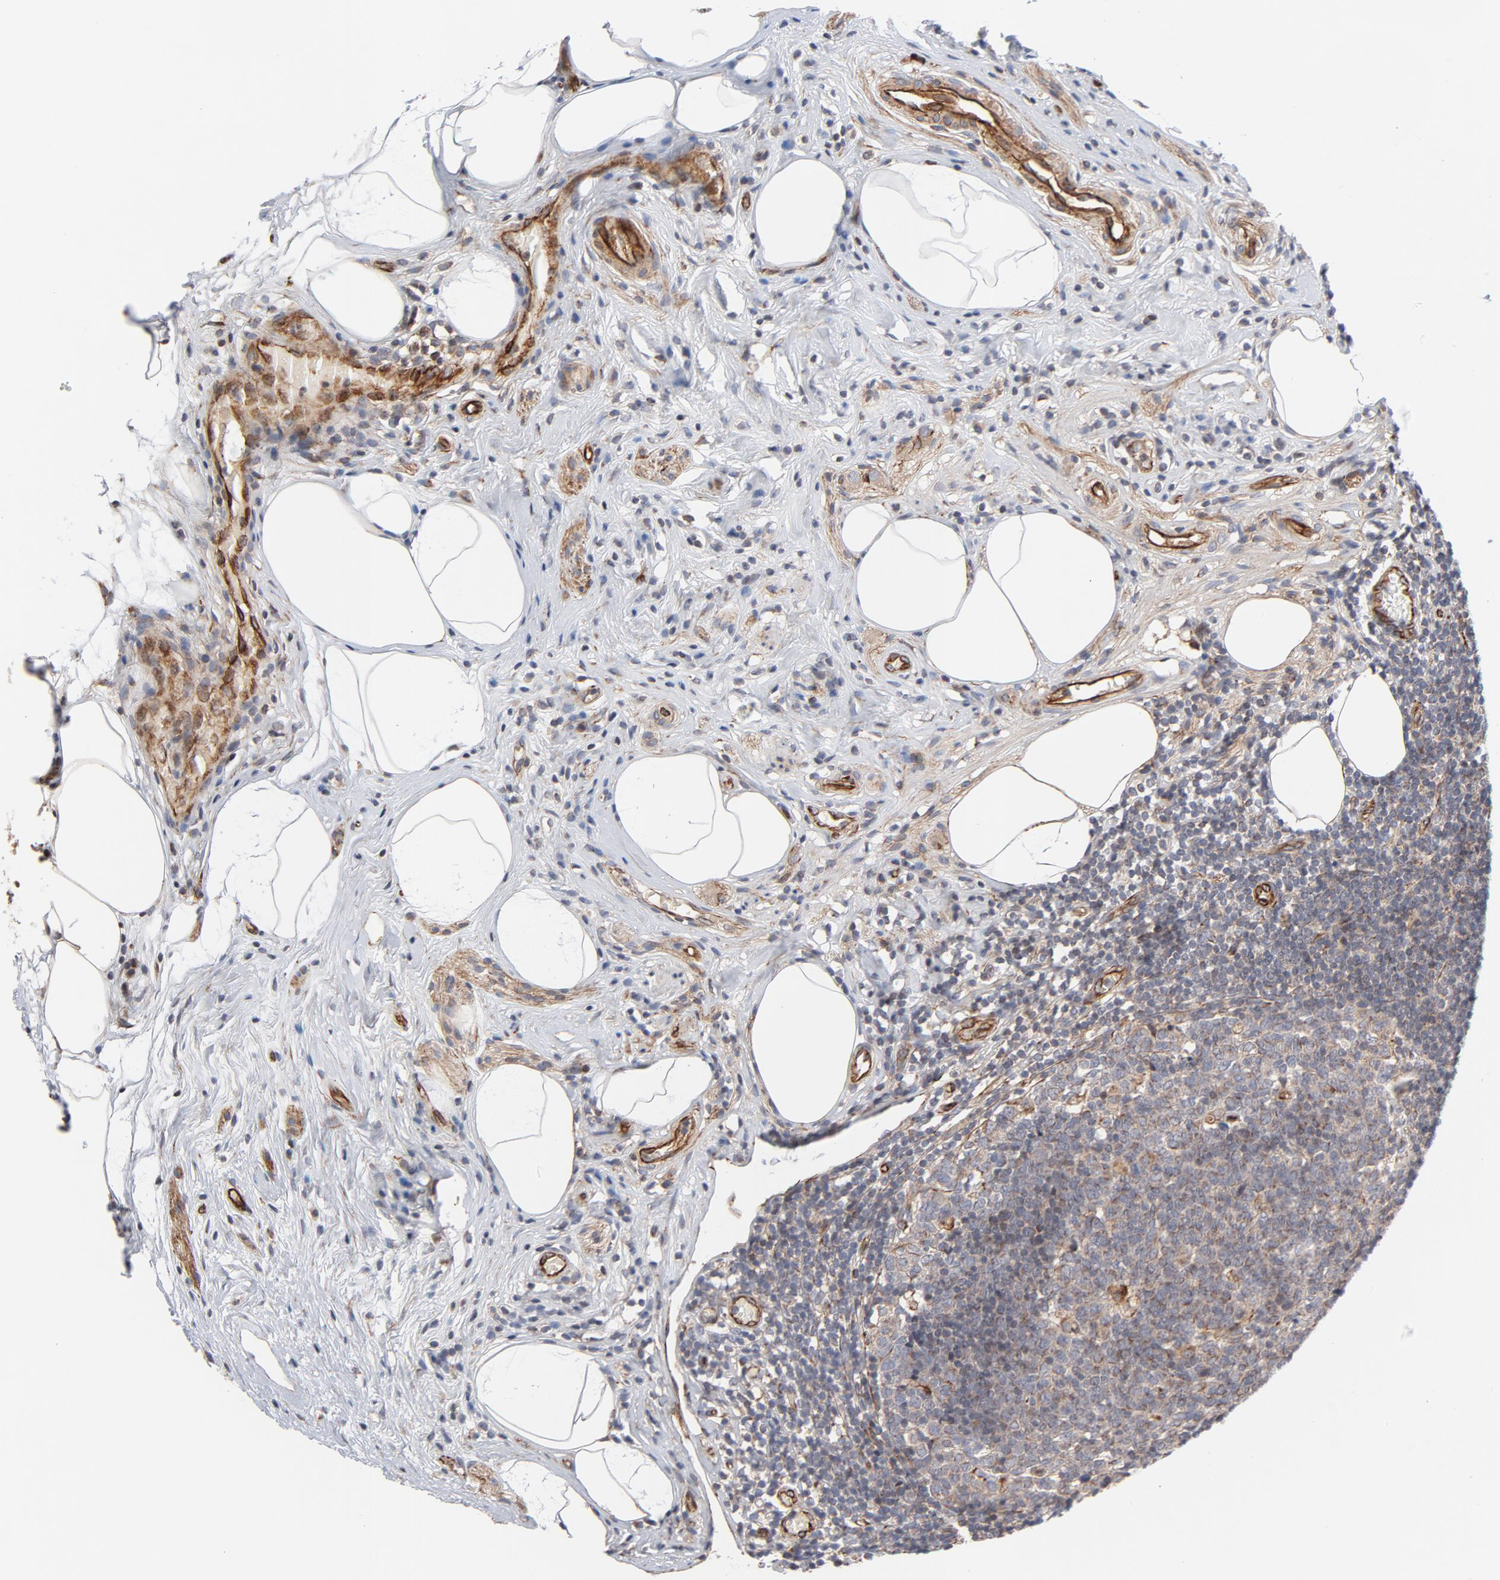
{"staining": {"intensity": "moderate", "quantity": ">75%", "location": "cytoplasmic/membranous"}, "tissue": "appendix", "cell_type": "Glandular cells", "image_type": "normal", "snomed": [{"axis": "morphology", "description": "Normal tissue, NOS"}, {"axis": "topography", "description": "Appendix"}], "caption": "IHC (DAB) staining of normal appendix reveals moderate cytoplasmic/membranous protein positivity in about >75% of glandular cells.", "gene": "DNAAF2", "patient": {"sex": "male", "age": 38}}